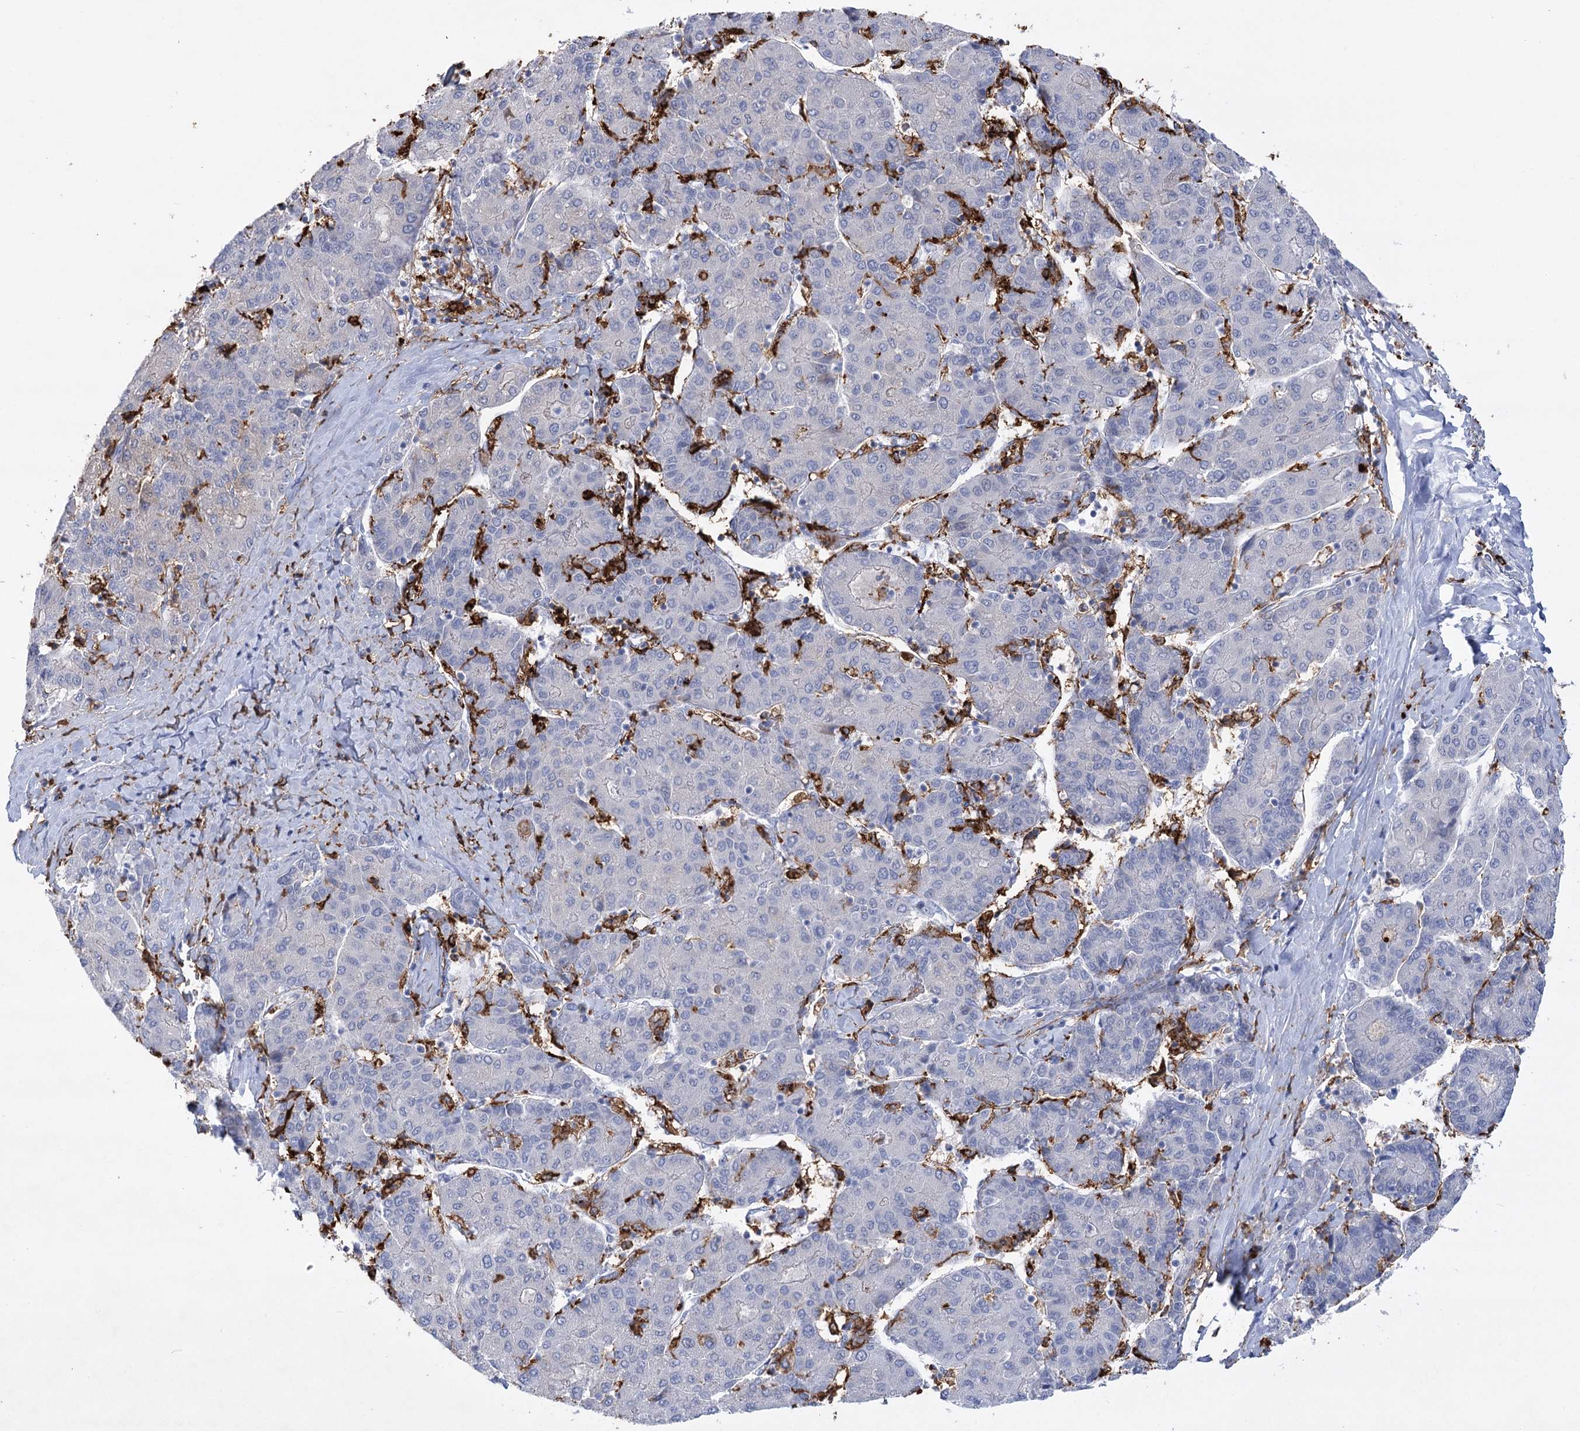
{"staining": {"intensity": "negative", "quantity": "none", "location": "none"}, "tissue": "liver cancer", "cell_type": "Tumor cells", "image_type": "cancer", "snomed": [{"axis": "morphology", "description": "Carcinoma, Hepatocellular, NOS"}, {"axis": "topography", "description": "Liver"}], "caption": "DAB (3,3'-diaminobenzidine) immunohistochemical staining of human hepatocellular carcinoma (liver) reveals no significant positivity in tumor cells.", "gene": "PIWIL4", "patient": {"sex": "male", "age": 65}}